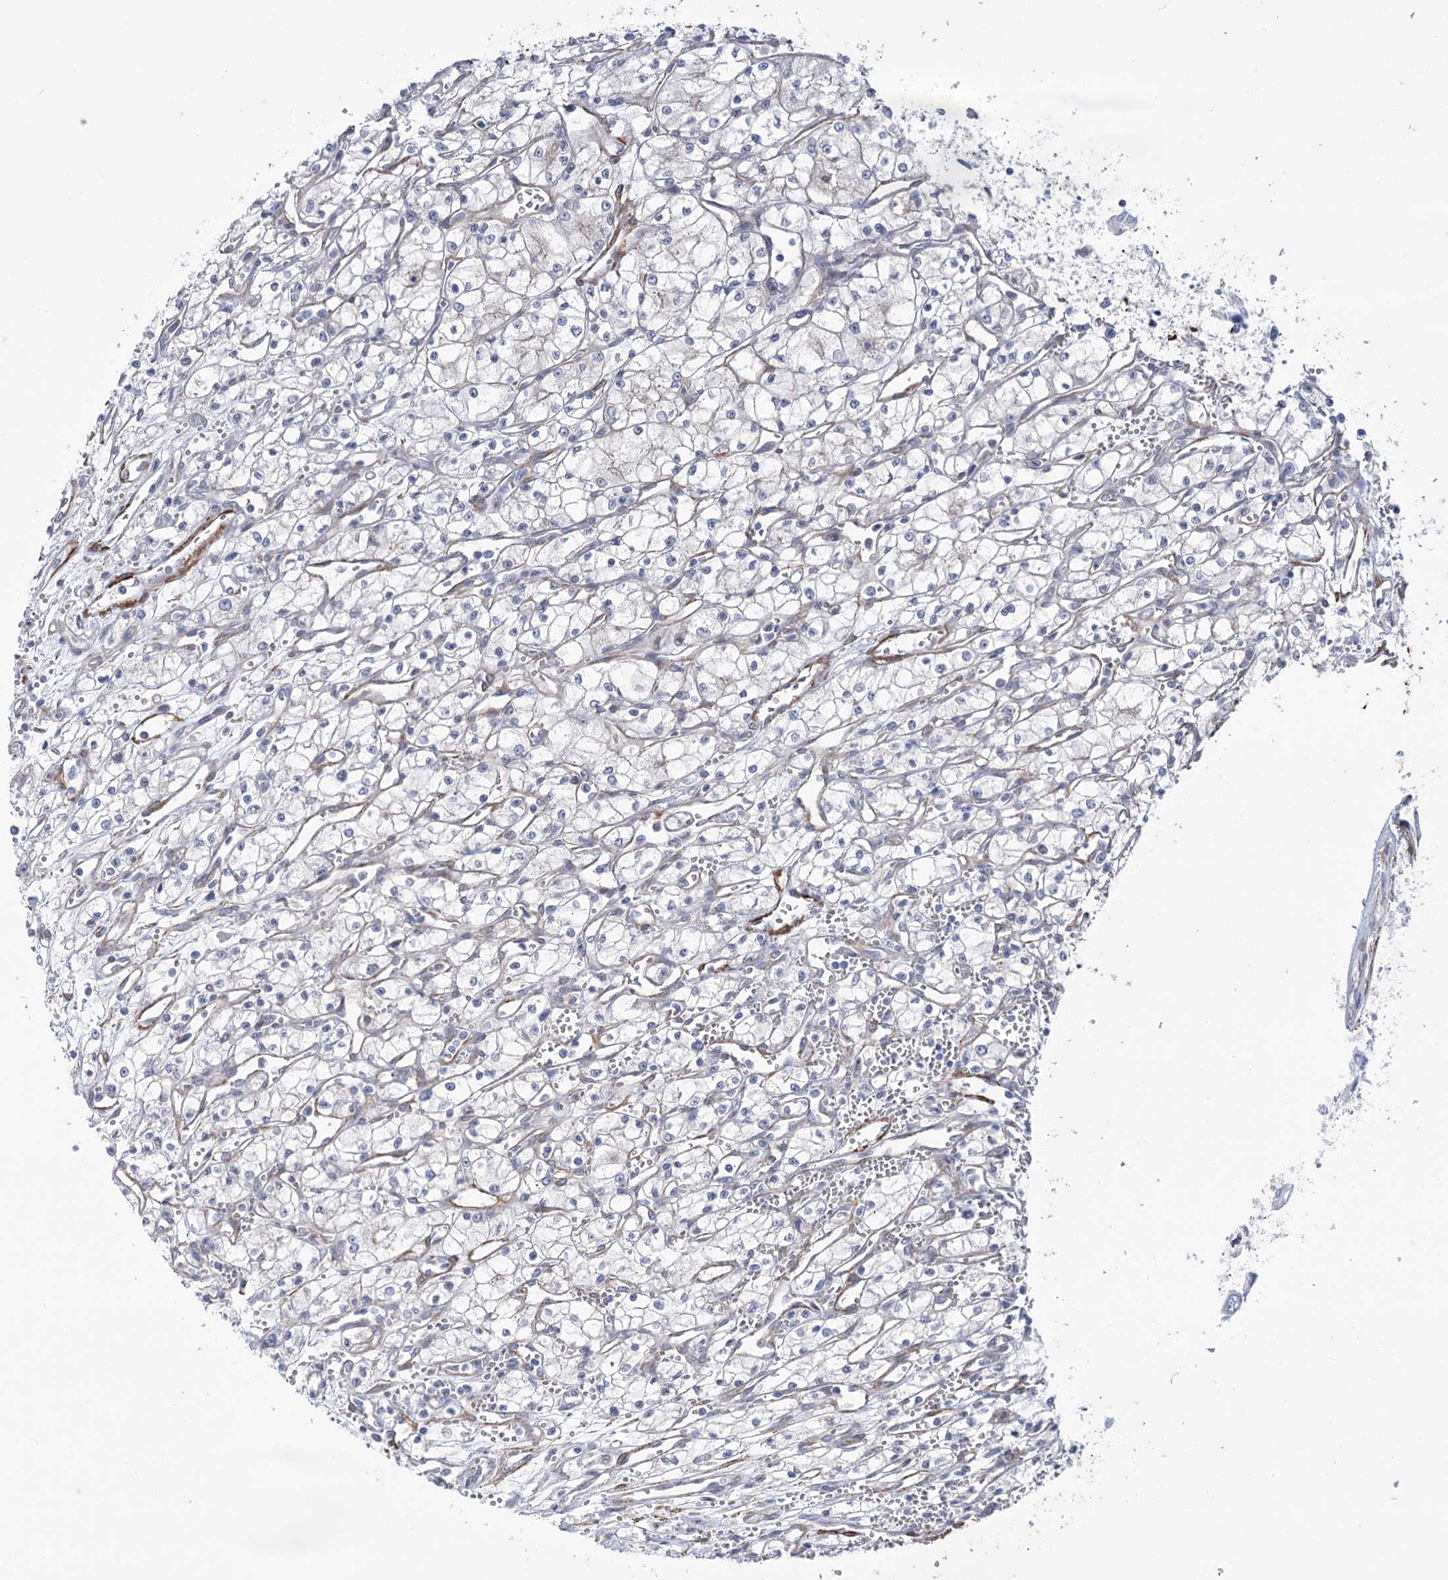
{"staining": {"intensity": "negative", "quantity": "none", "location": "none"}, "tissue": "renal cancer", "cell_type": "Tumor cells", "image_type": "cancer", "snomed": [{"axis": "morphology", "description": "Adenocarcinoma, NOS"}, {"axis": "topography", "description": "Kidney"}], "caption": "Micrograph shows no significant protein expression in tumor cells of renal cancer.", "gene": "WASHC3", "patient": {"sex": "male", "age": 59}}